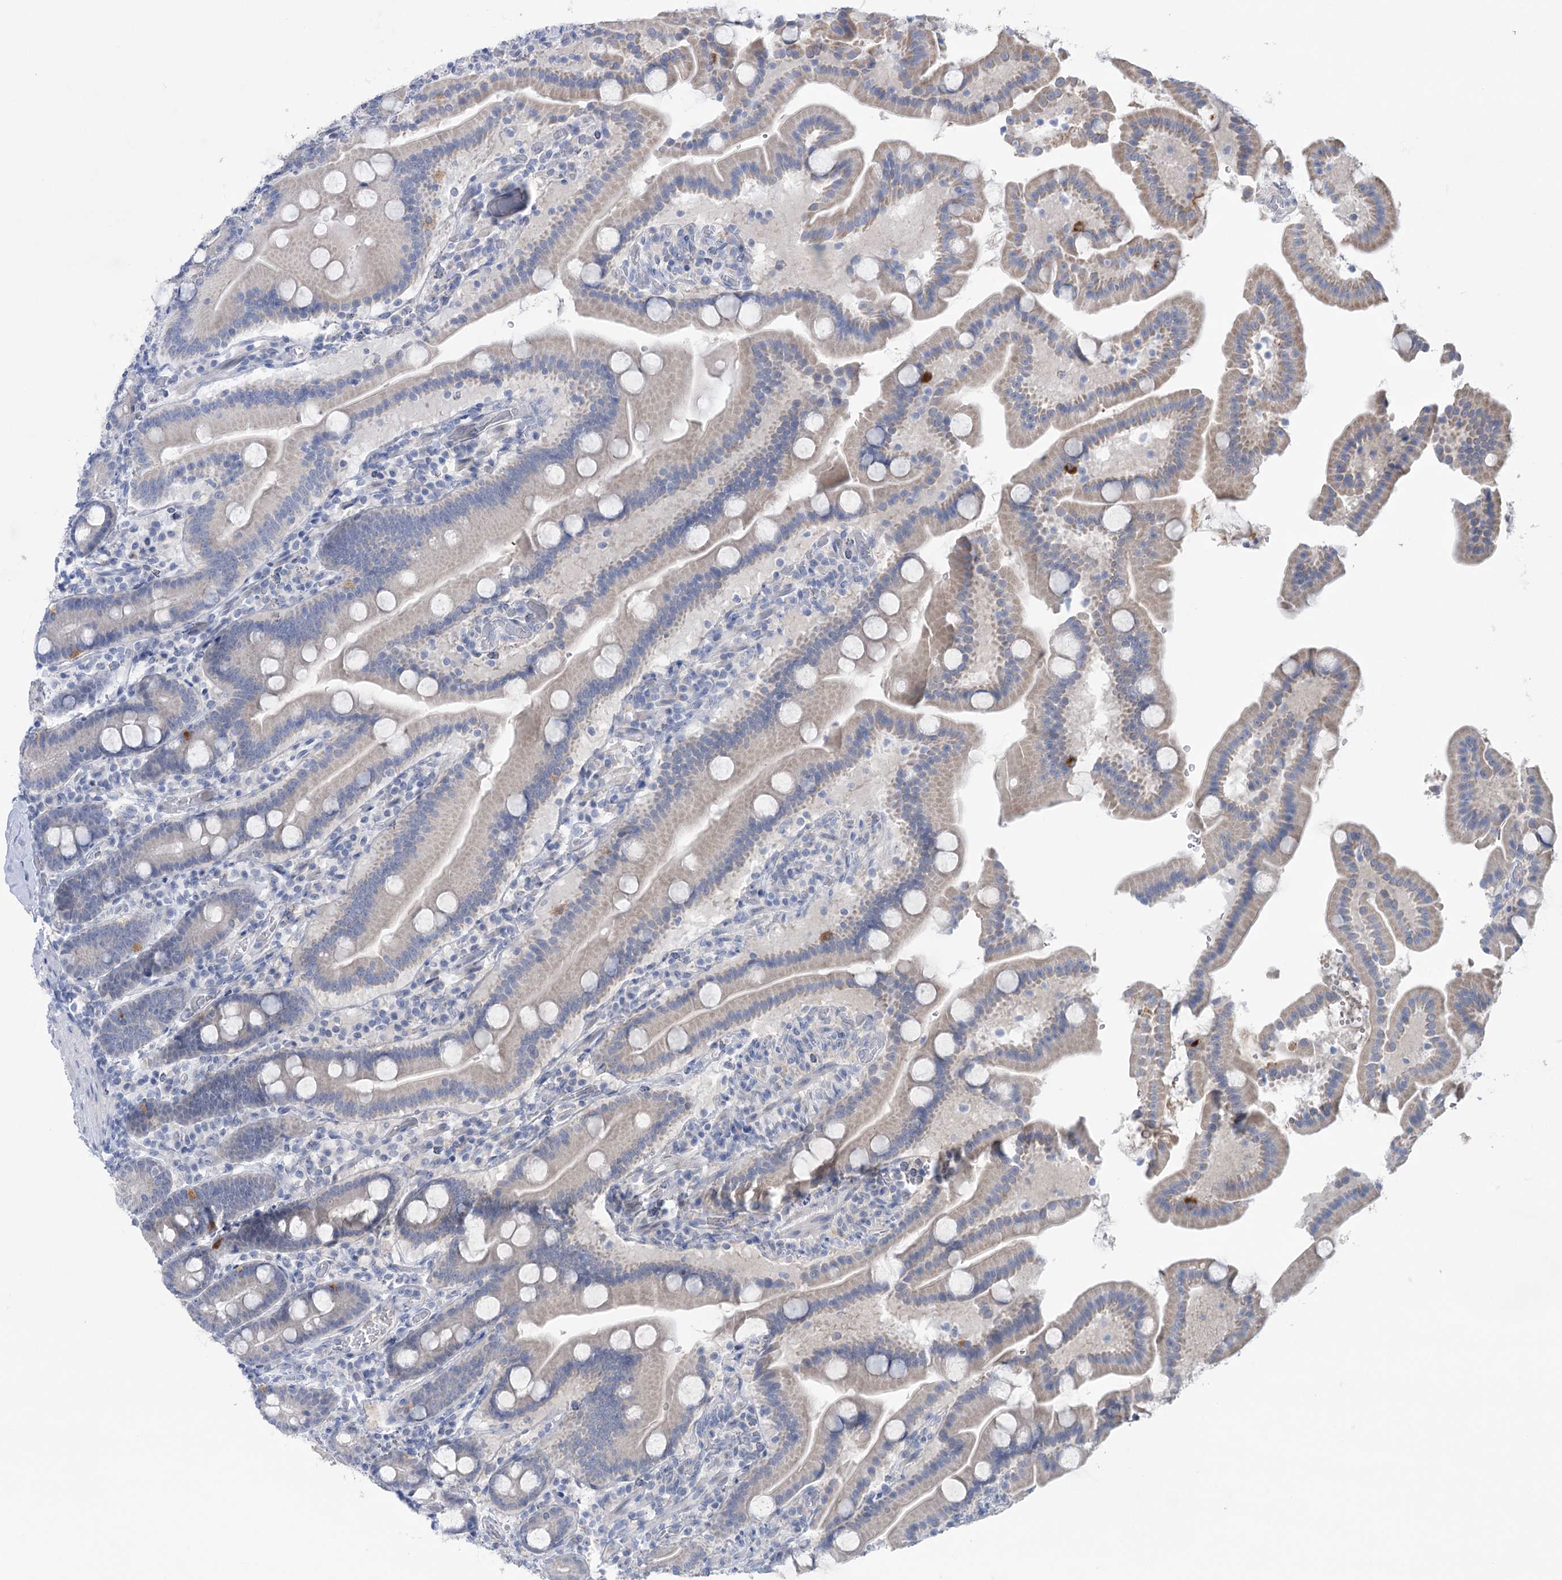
{"staining": {"intensity": "weak", "quantity": "<25%", "location": "cytoplasmic/membranous"}, "tissue": "duodenum", "cell_type": "Glandular cells", "image_type": "normal", "snomed": [{"axis": "morphology", "description": "Normal tissue, NOS"}, {"axis": "topography", "description": "Duodenum"}], "caption": "Glandular cells are negative for protein expression in normal human duodenum. (Immunohistochemistry (ihc), brightfield microscopy, high magnification).", "gene": "MTCH2", "patient": {"sex": "male", "age": 55}}